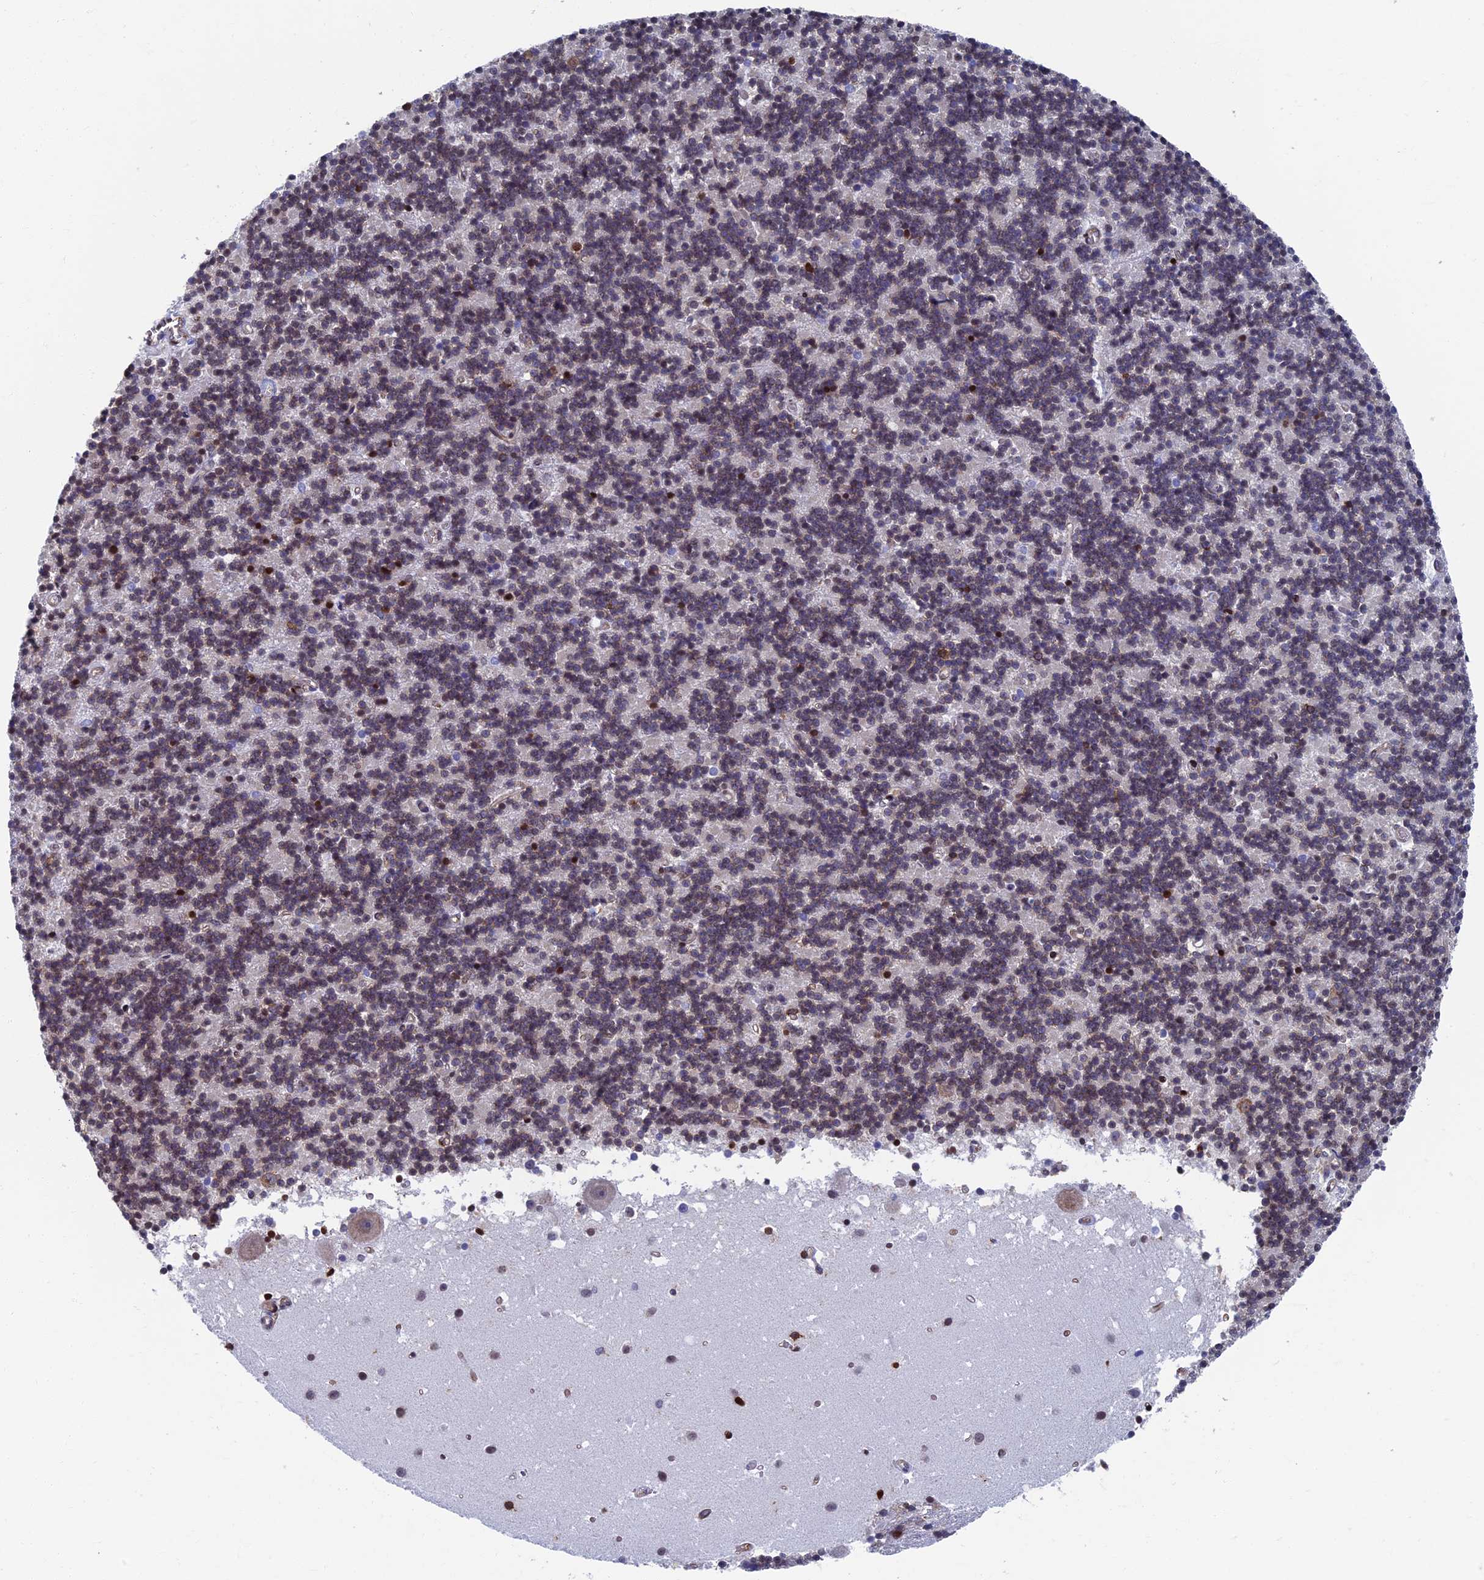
{"staining": {"intensity": "moderate", "quantity": "25%-75%", "location": "nuclear"}, "tissue": "cerebellum", "cell_type": "Cells in granular layer", "image_type": "normal", "snomed": [{"axis": "morphology", "description": "Normal tissue, NOS"}, {"axis": "topography", "description": "Cerebellum"}], "caption": "Immunohistochemical staining of unremarkable cerebellum reveals medium levels of moderate nuclear positivity in approximately 25%-75% of cells in granular layer.", "gene": "YBX1", "patient": {"sex": "male", "age": 54}}